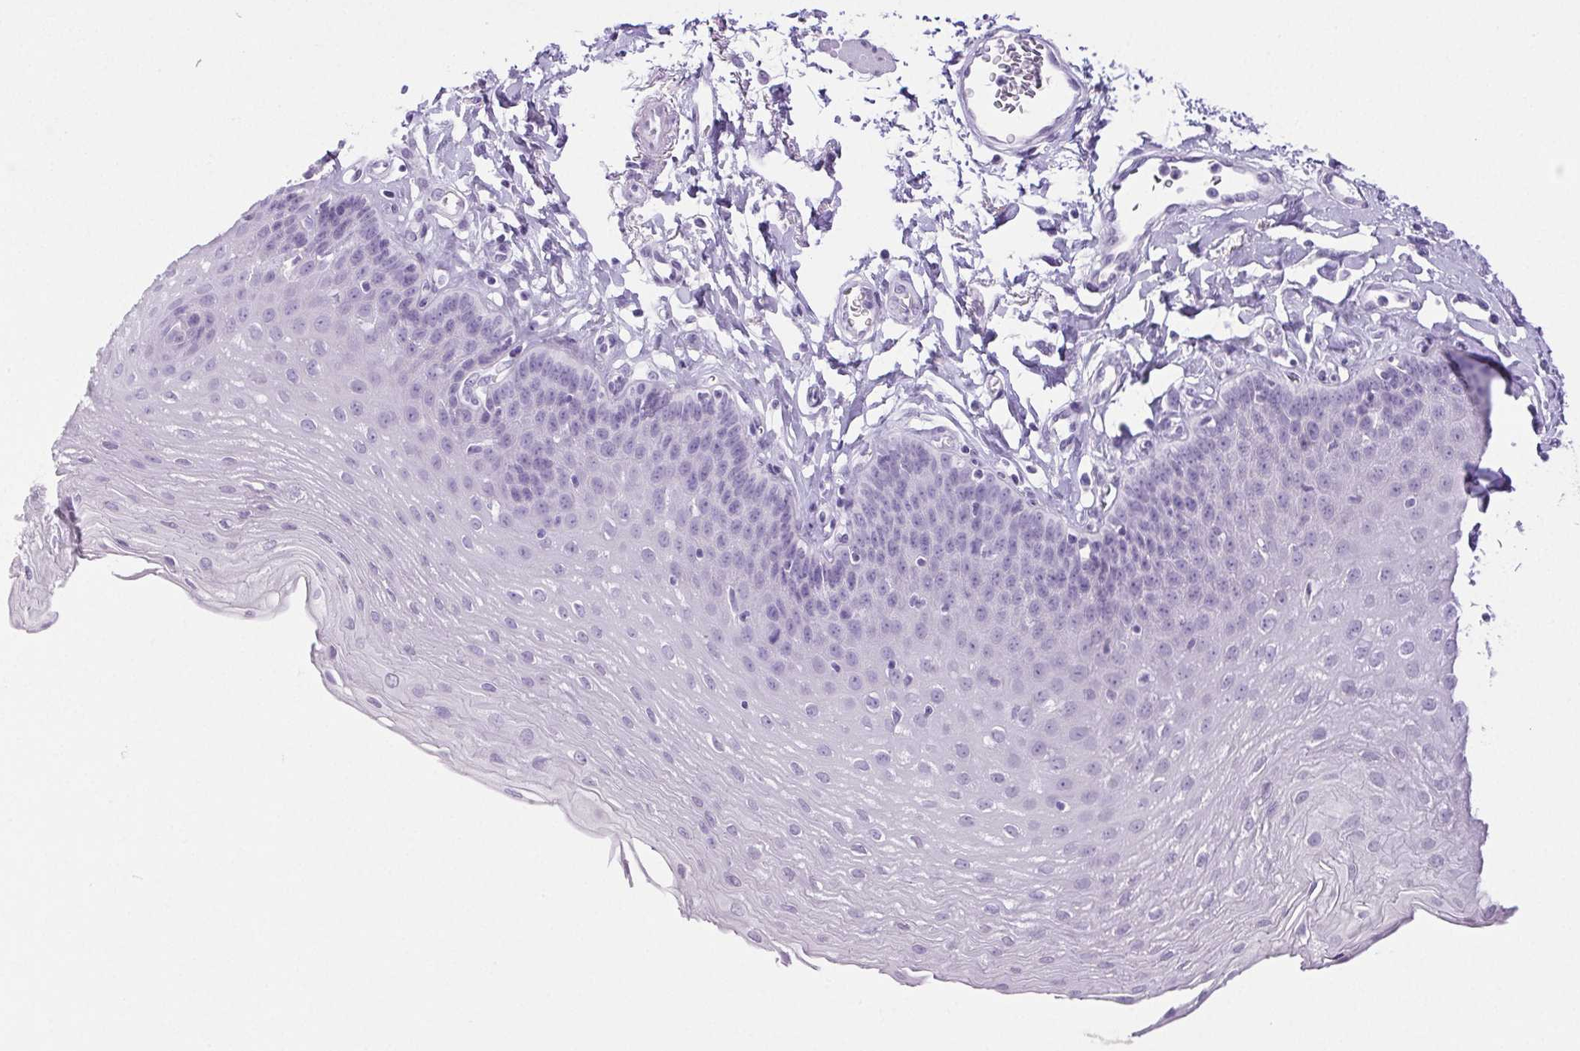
{"staining": {"intensity": "negative", "quantity": "none", "location": "none"}, "tissue": "esophagus", "cell_type": "Squamous epithelial cells", "image_type": "normal", "snomed": [{"axis": "morphology", "description": "Normal tissue, NOS"}, {"axis": "topography", "description": "Esophagus"}], "caption": "Immunohistochemical staining of benign esophagus demonstrates no significant staining in squamous epithelial cells. The staining is performed using DAB (3,3'-diaminobenzidine) brown chromogen with nuclei counter-stained in using hematoxylin.", "gene": "HLA", "patient": {"sex": "female", "age": 81}}